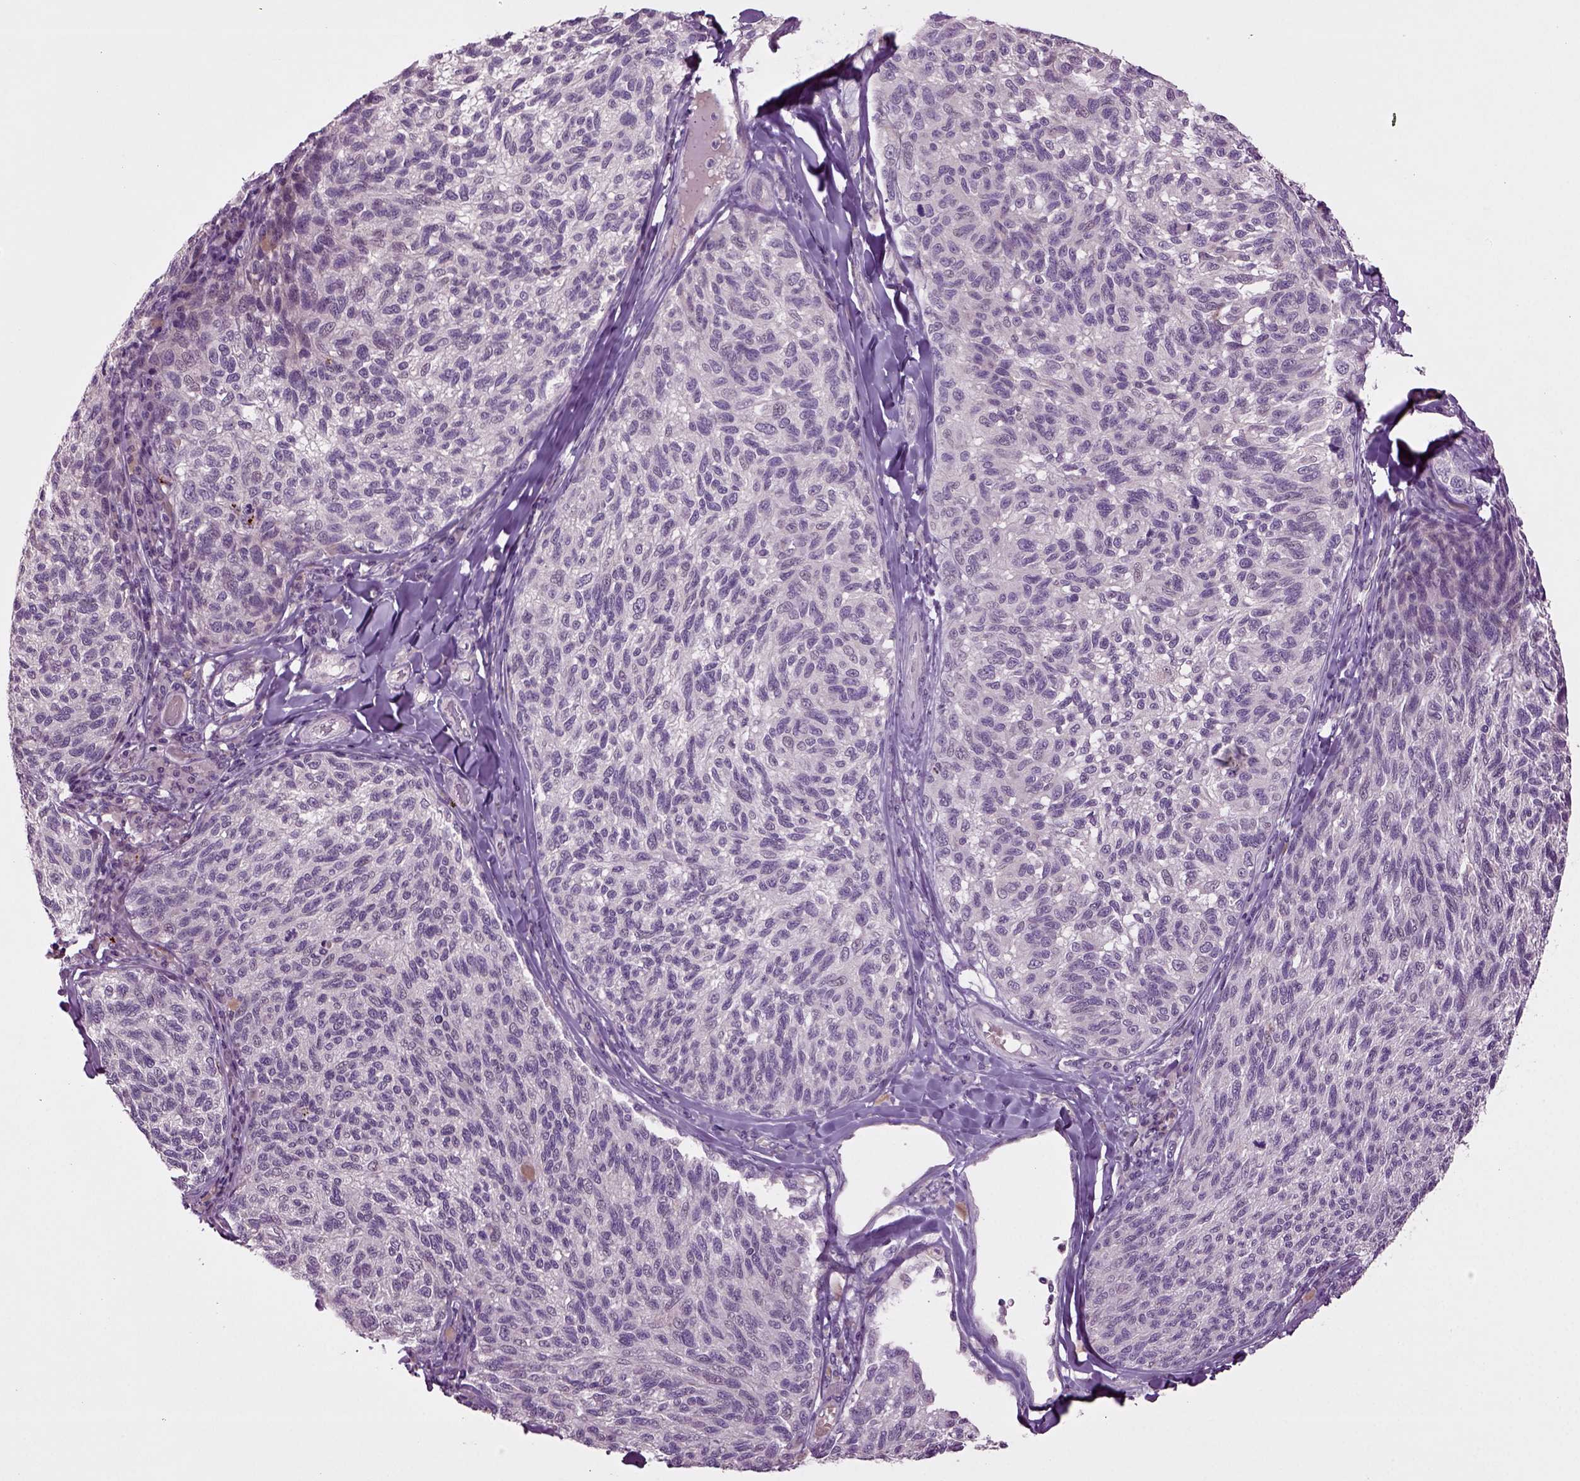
{"staining": {"intensity": "negative", "quantity": "none", "location": "none"}, "tissue": "melanoma", "cell_type": "Tumor cells", "image_type": "cancer", "snomed": [{"axis": "morphology", "description": "Malignant melanoma, NOS"}, {"axis": "topography", "description": "Skin"}], "caption": "Human malignant melanoma stained for a protein using IHC shows no expression in tumor cells.", "gene": "SLC17A6", "patient": {"sex": "female", "age": 73}}